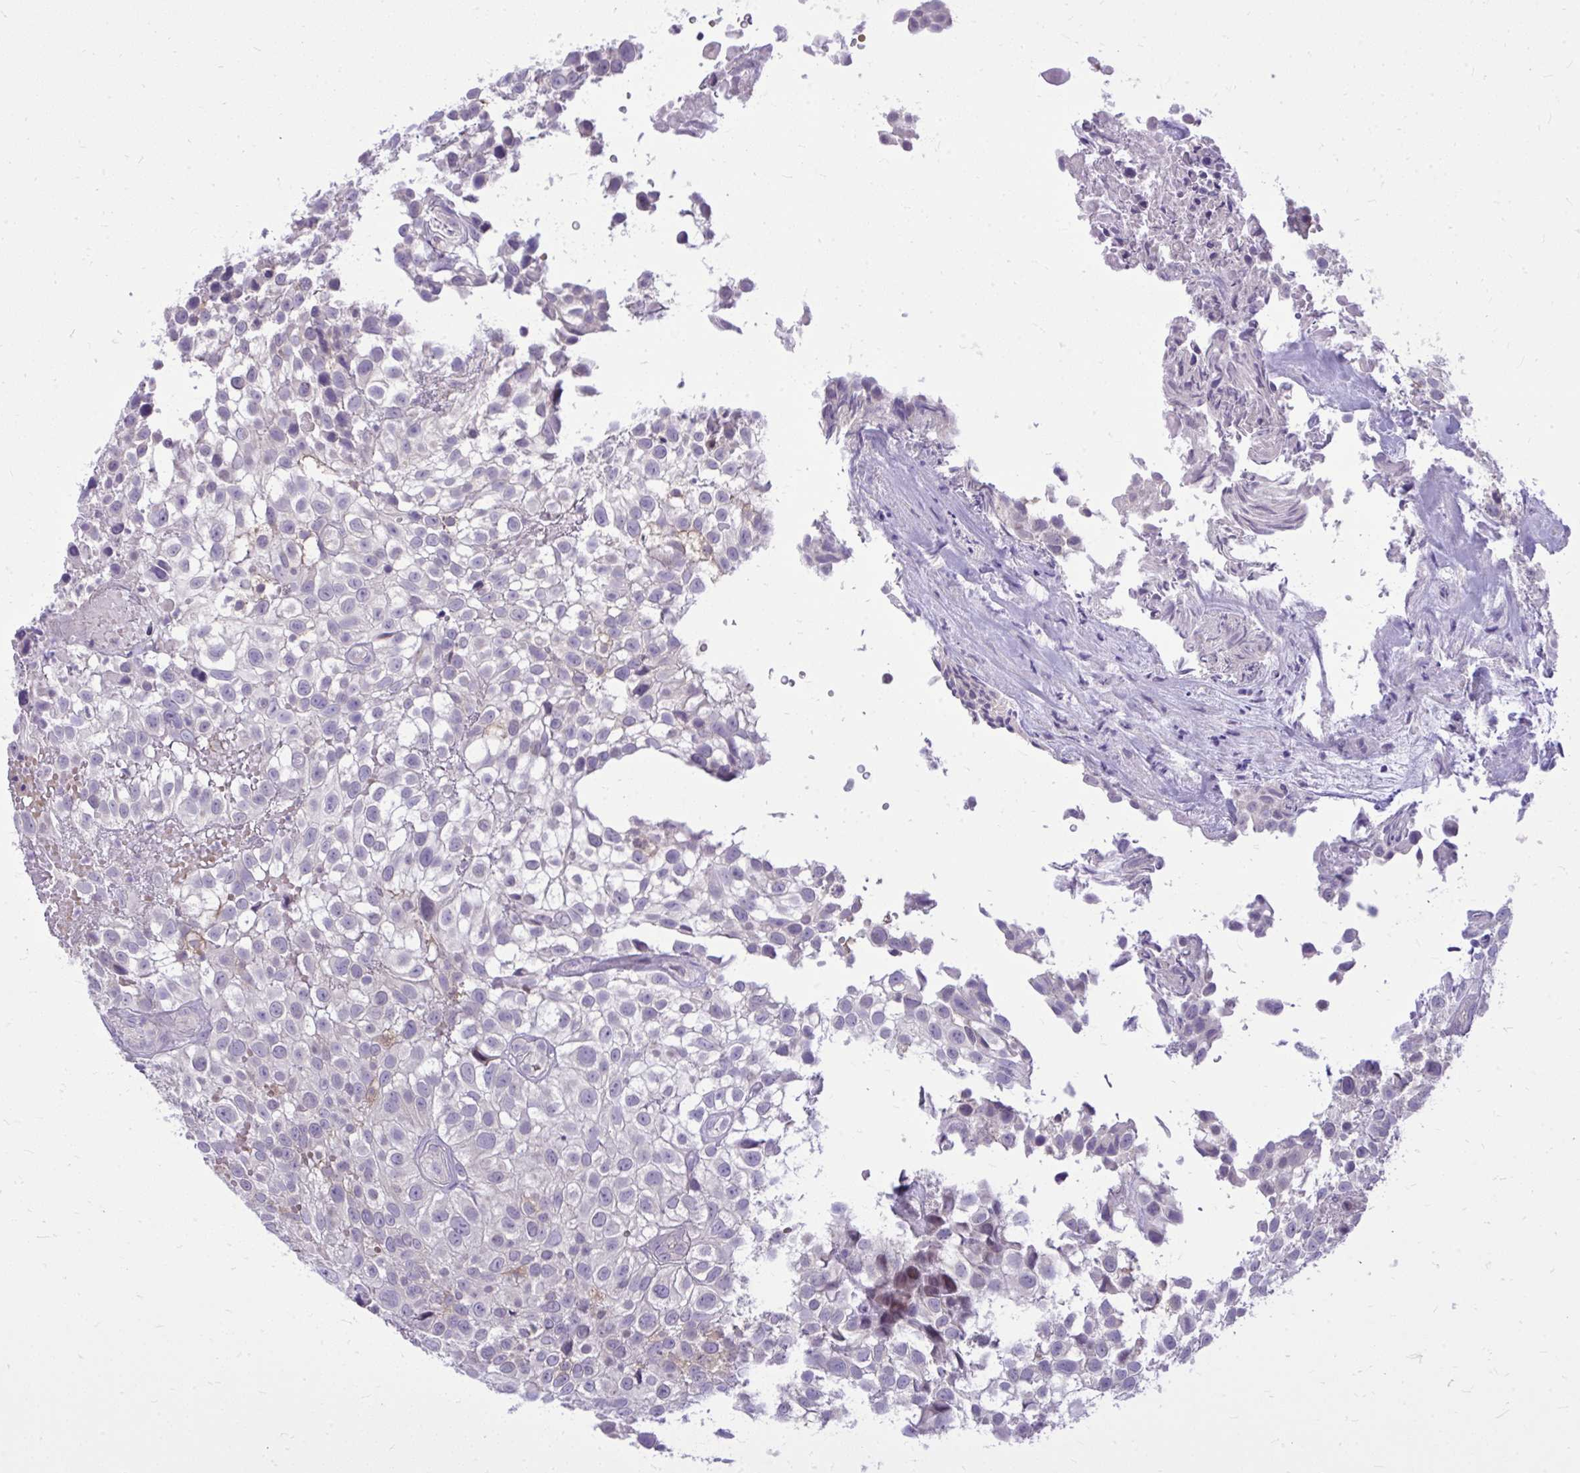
{"staining": {"intensity": "negative", "quantity": "none", "location": "none"}, "tissue": "urothelial cancer", "cell_type": "Tumor cells", "image_type": "cancer", "snomed": [{"axis": "morphology", "description": "Urothelial carcinoma, High grade"}, {"axis": "topography", "description": "Urinary bladder"}], "caption": "Image shows no protein positivity in tumor cells of urothelial cancer tissue.", "gene": "DPY19L1", "patient": {"sex": "male", "age": 56}}